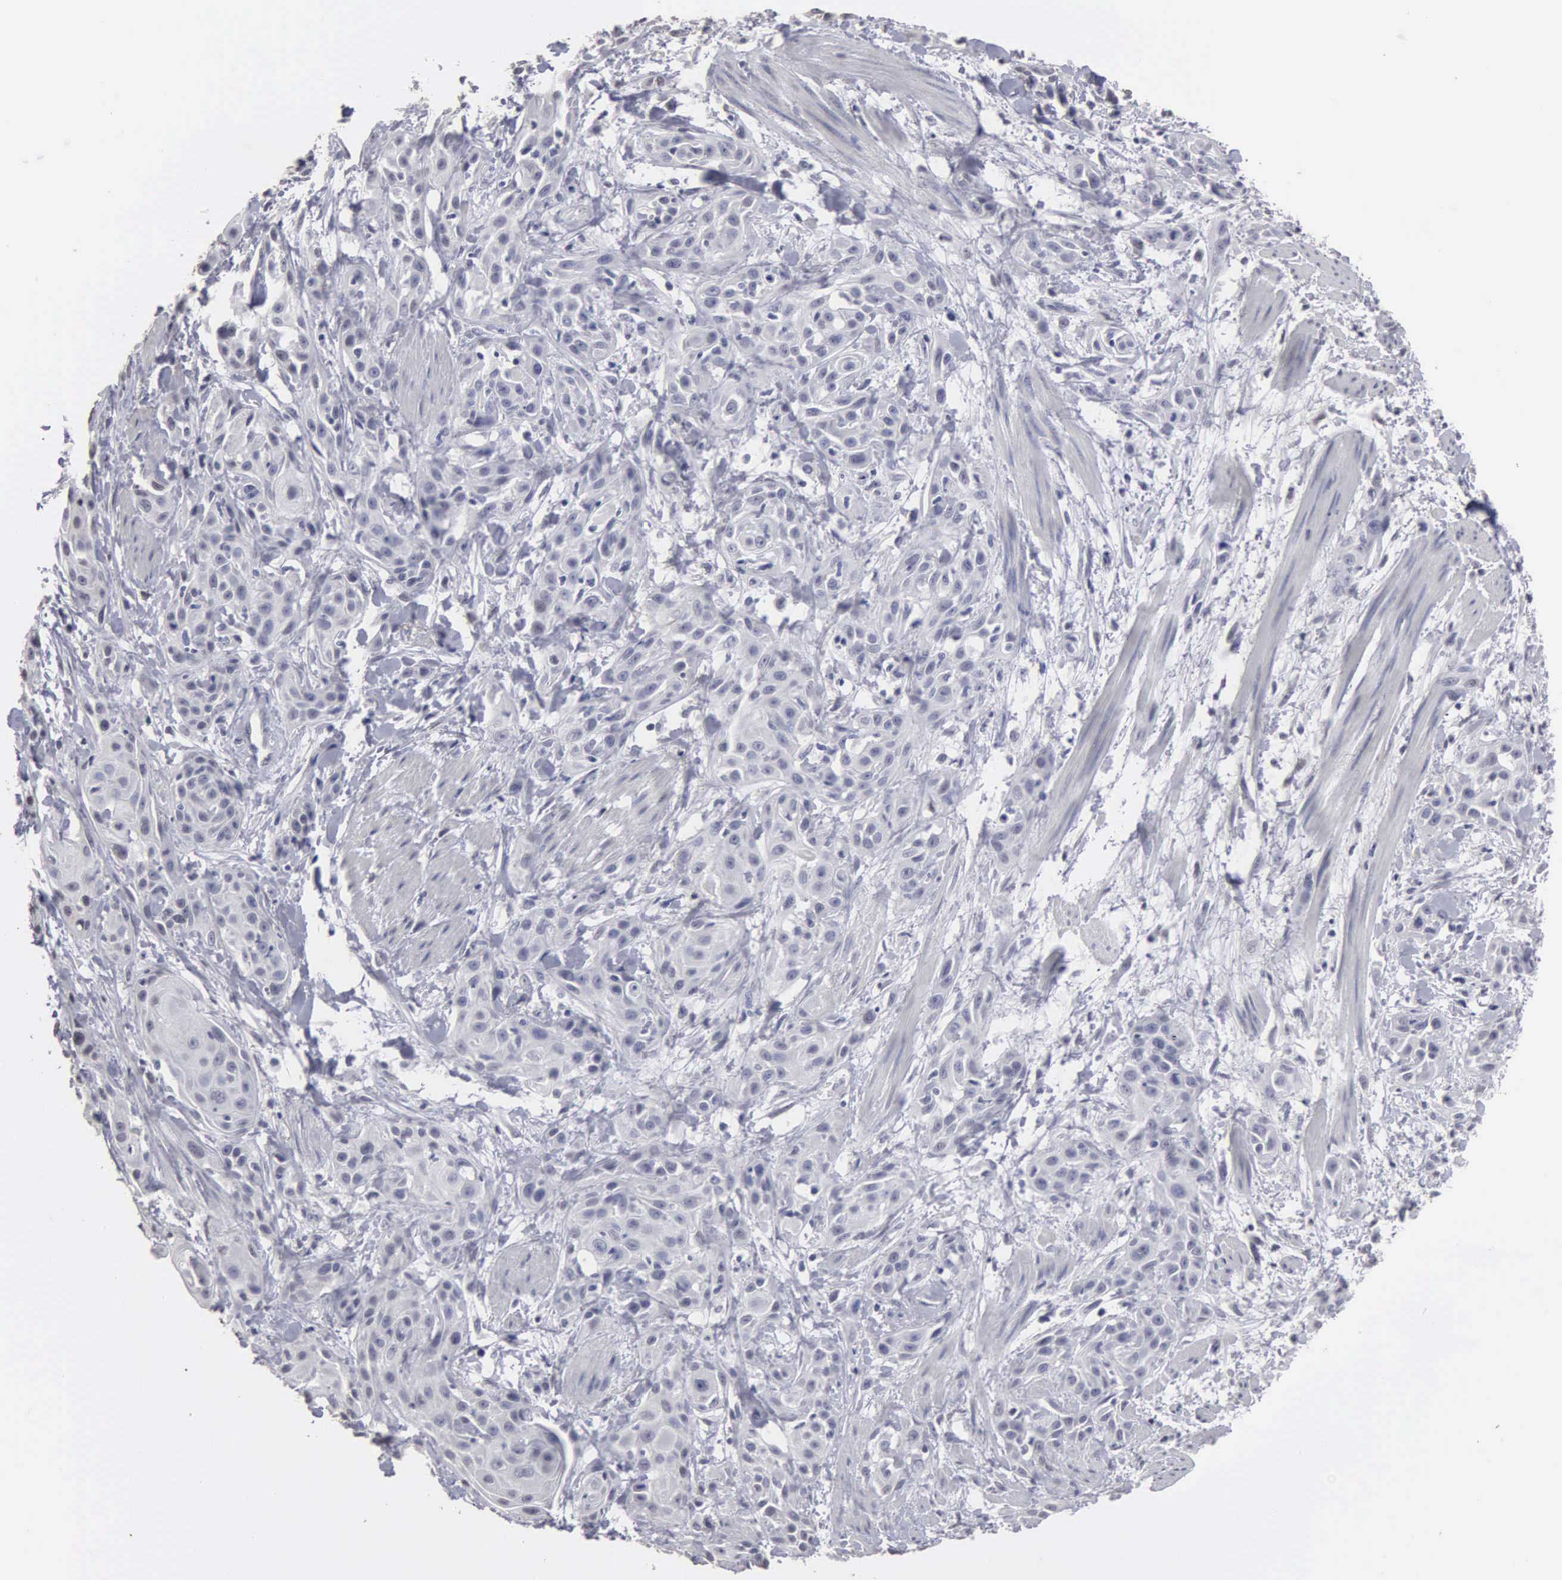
{"staining": {"intensity": "negative", "quantity": "none", "location": "none"}, "tissue": "skin cancer", "cell_type": "Tumor cells", "image_type": "cancer", "snomed": [{"axis": "morphology", "description": "Squamous cell carcinoma, NOS"}, {"axis": "topography", "description": "Skin"}, {"axis": "topography", "description": "Anal"}], "caption": "This histopathology image is of skin squamous cell carcinoma stained with immunohistochemistry (IHC) to label a protein in brown with the nuclei are counter-stained blue. There is no positivity in tumor cells.", "gene": "UPB1", "patient": {"sex": "male", "age": 64}}